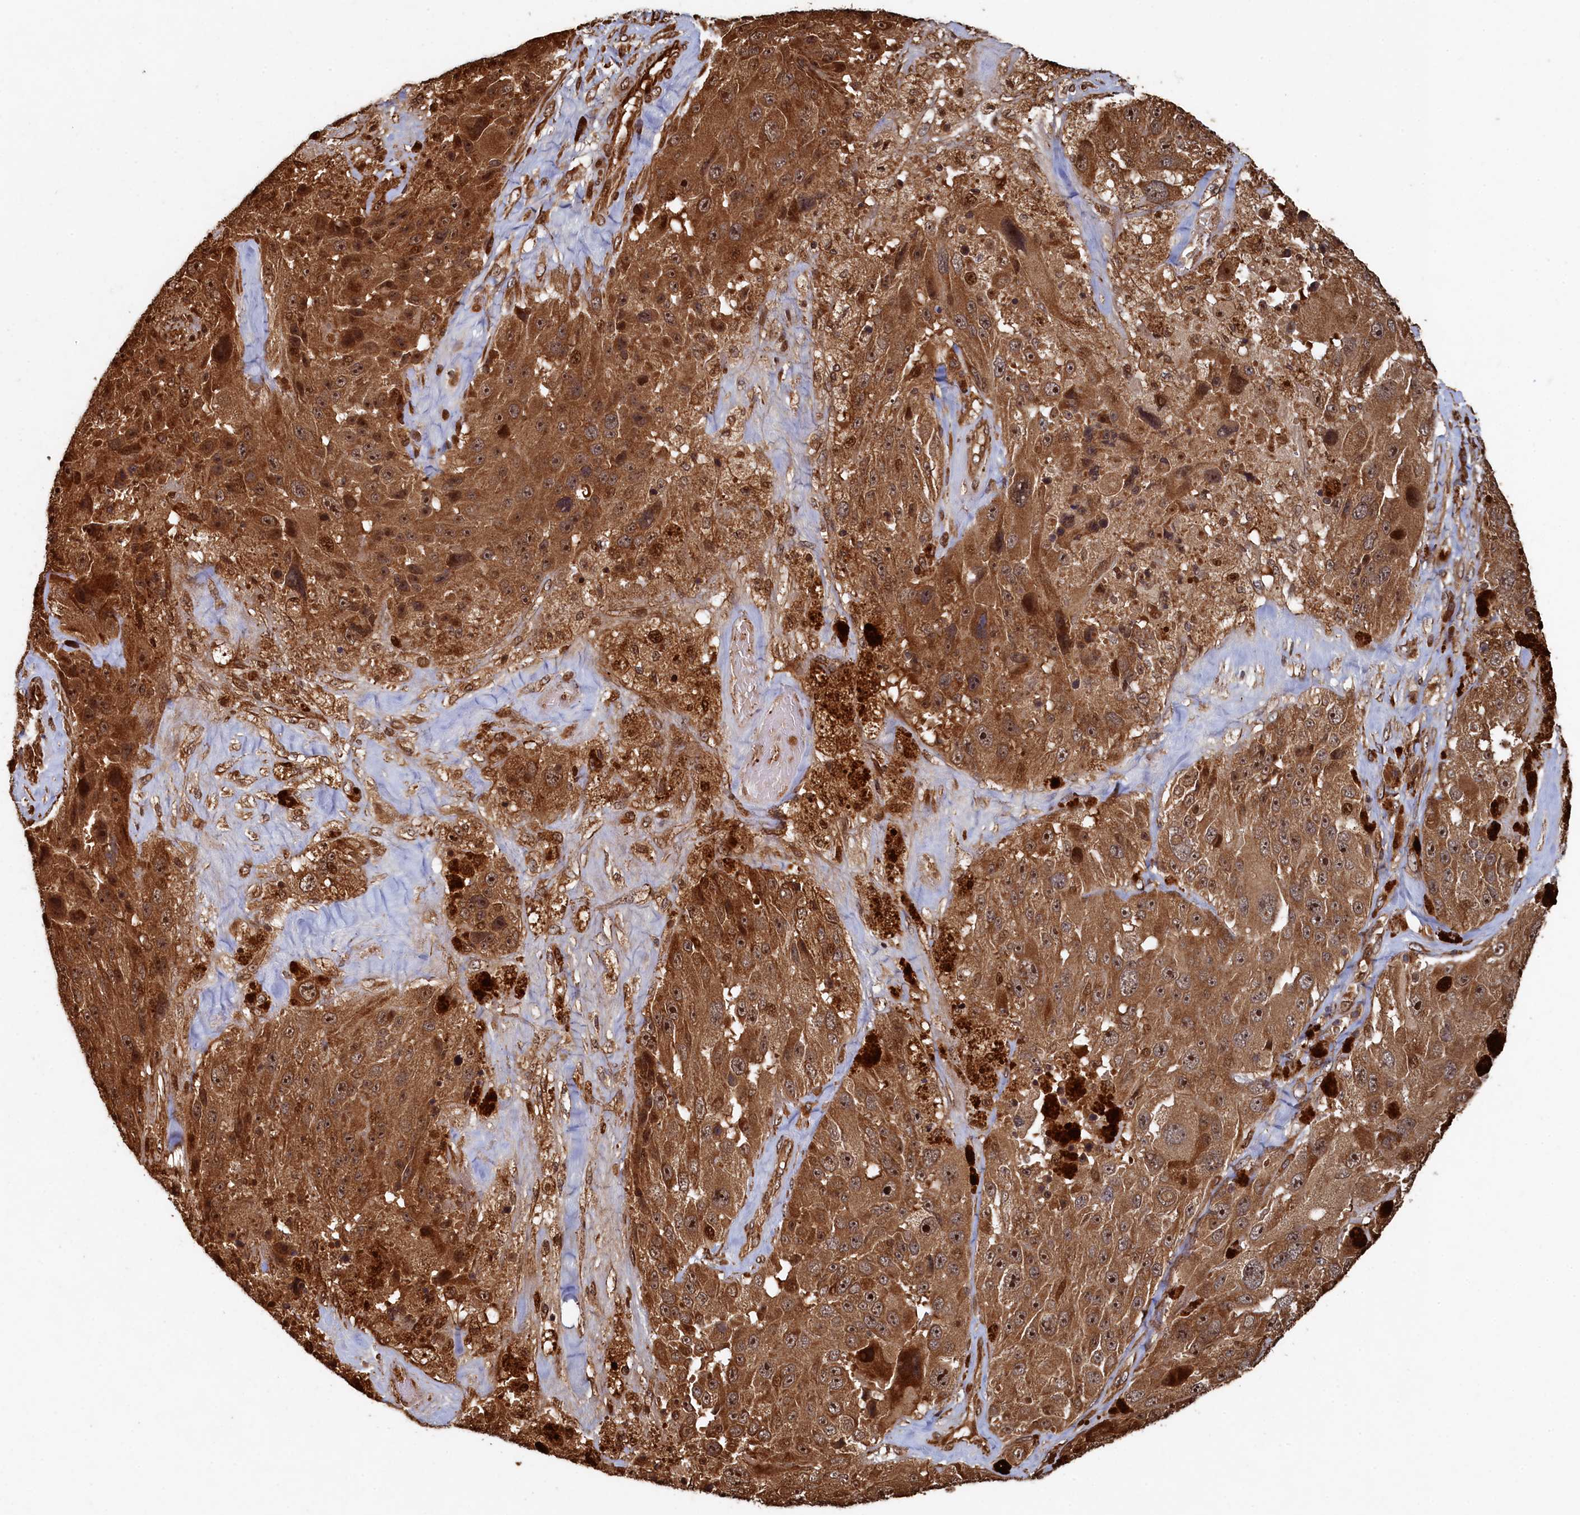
{"staining": {"intensity": "strong", "quantity": ">75%", "location": "cytoplasmic/membranous,nuclear"}, "tissue": "melanoma", "cell_type": "Tumor cells", "image_type": "cancer", "snomed": [{"axis": "morphology", "description": "Malignant melanoma, Metastatic site"}, {"axis": "topography", "description": "Lymph node"}], "caption": "Immunohistochemistry (DAB) staining of melanoma exhibits strong cytoplasmic/membranous and nuclear protein staining in approximately >75% of tumor cells. The protein of interest is stained brown, and the nuclei are stained in blue (DAB (3,3'-diaminobenzidine) IHC with brightfield microscopy, high magnification).", "gene": "PIGN", "patient": {"sex": "male", "age": 62}}